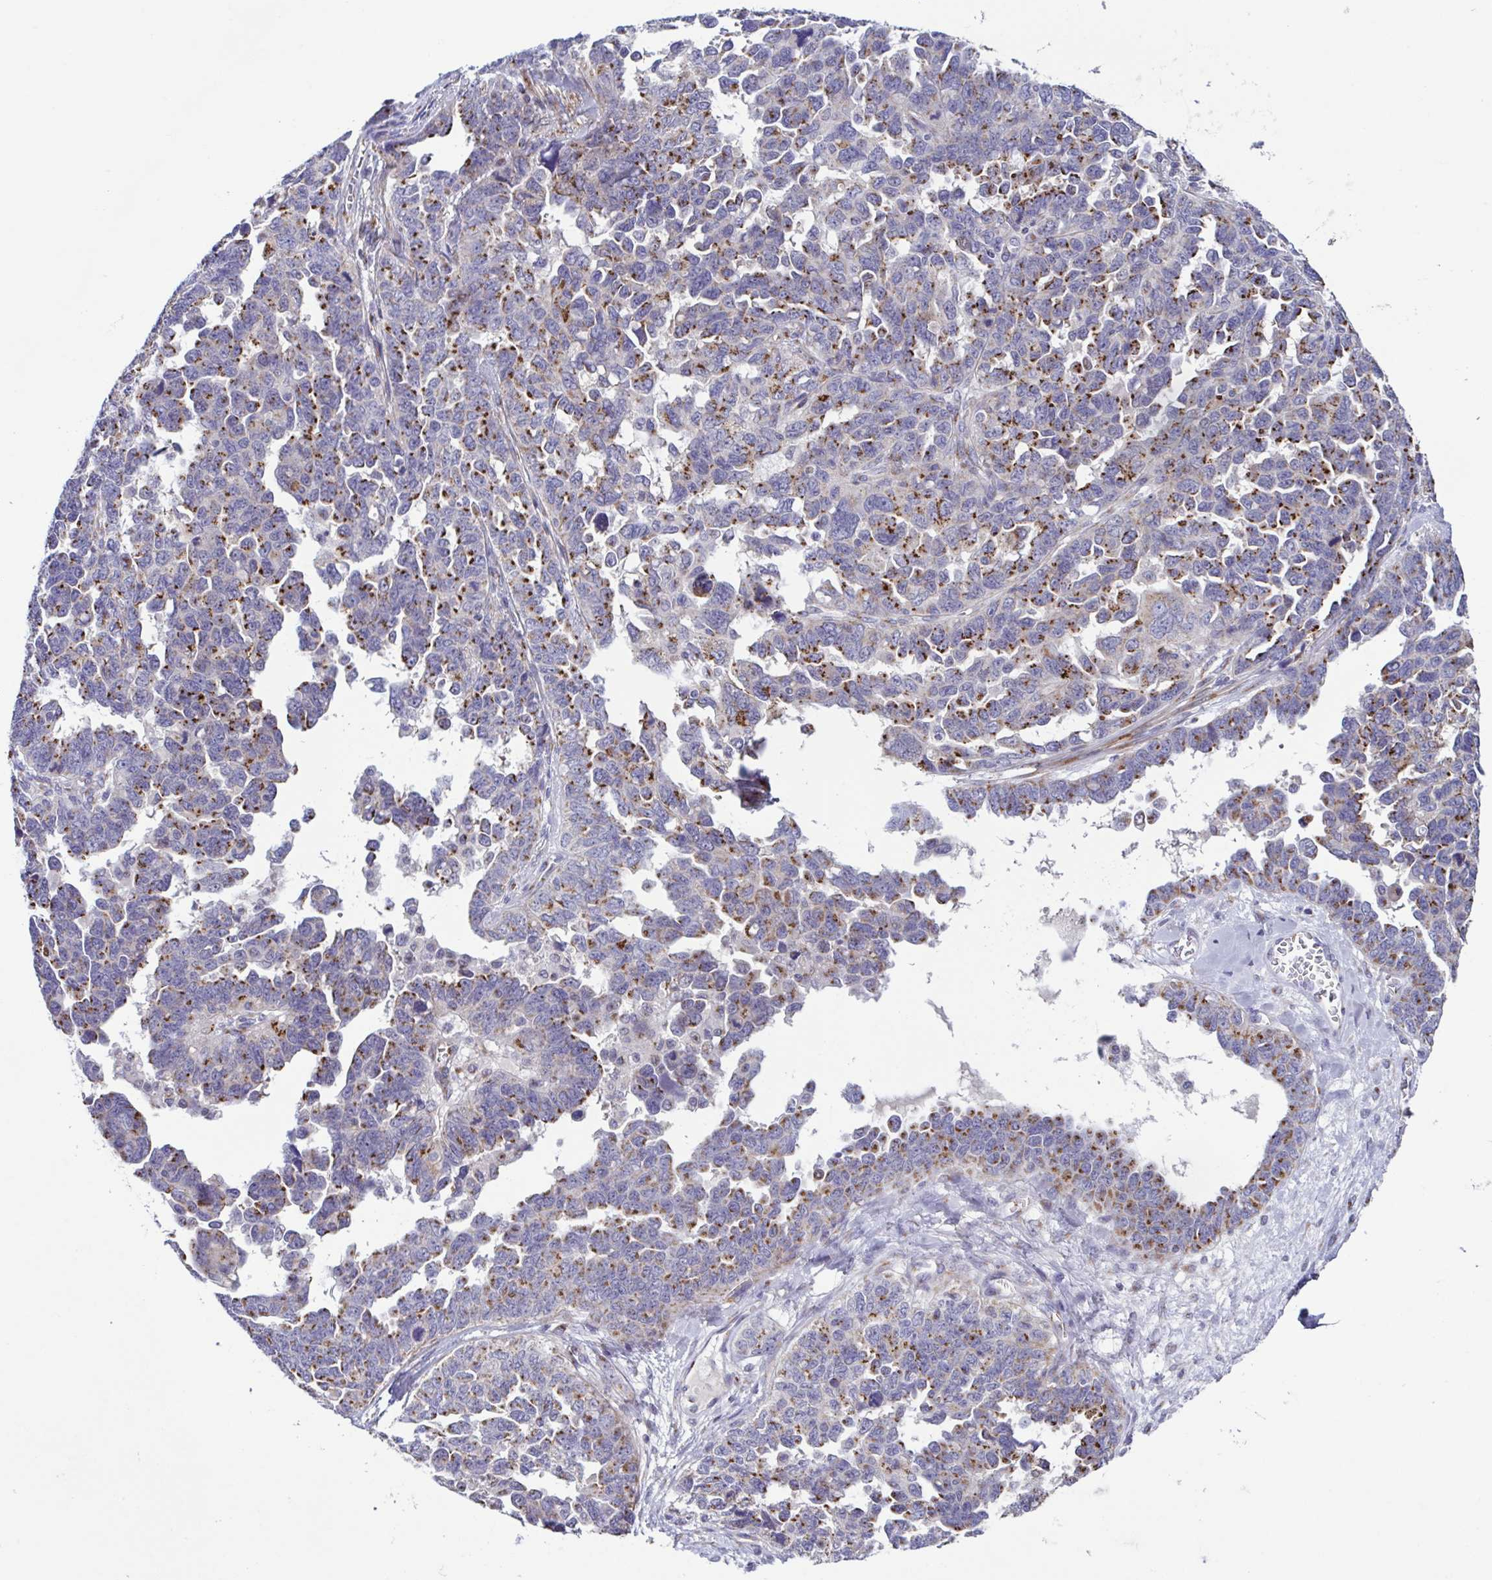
{"staining": {"intensity": "strong", "quantity": "25%-75%", "location": "cytoplasmic/membranous"}, "tissue": "ovarian cancer", "cell_type": "Tumor cells", "image_type": "cancer", "snomed": [{"axis": "morphology", "description": "Cystadenocarcinoma, serous, NOS"}, {"axis": "topography", "description": "Ovary"}], "caption": "Tumor cells exhibit high levels of strong cytoplasmic/membranous staining in about 25%-75% of cells in human ovarian cancer.", "gene": "COL17A1", "patient": {"sex": "female", "age": 69}}